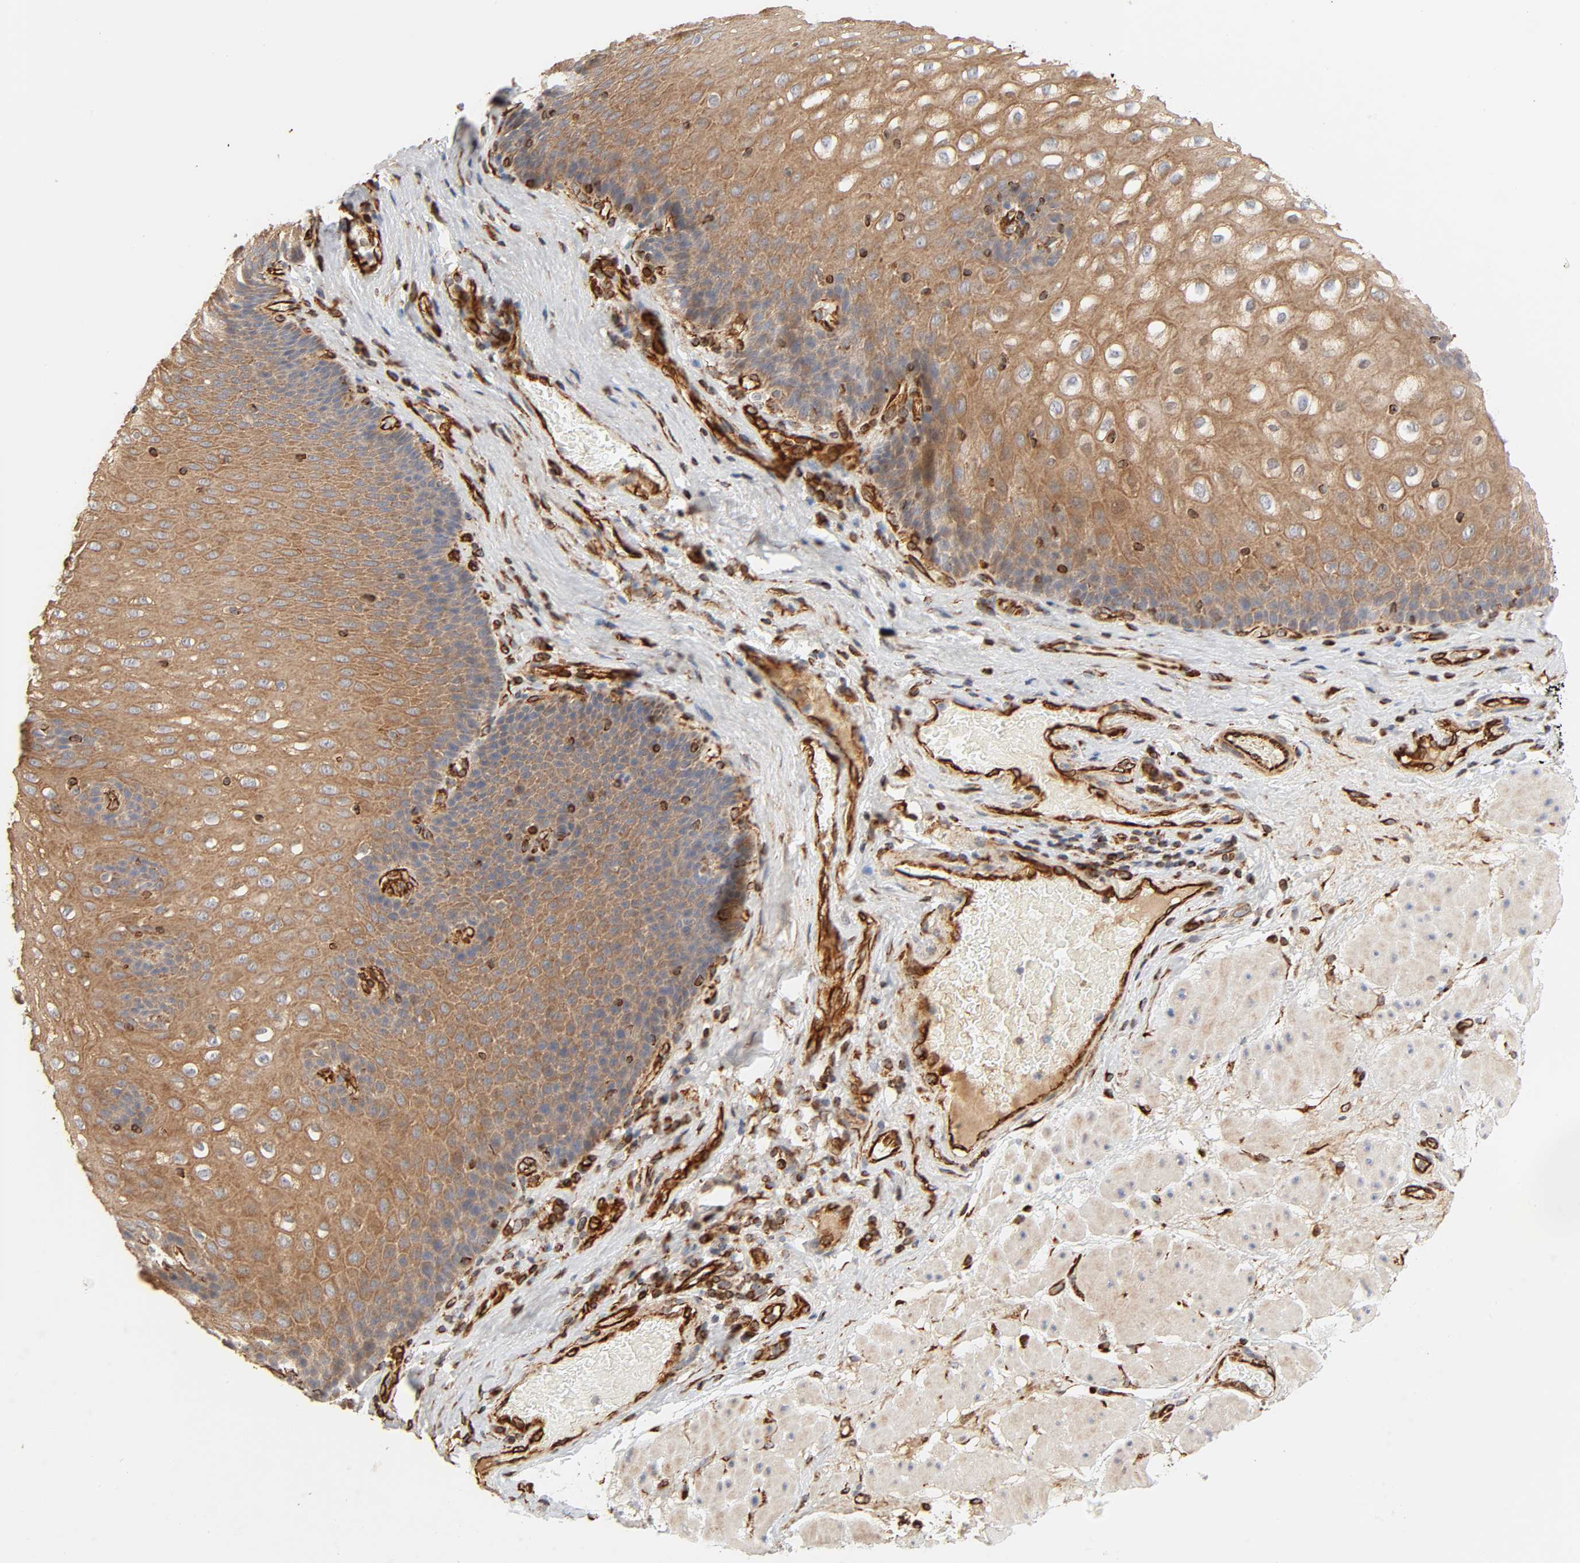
{"staining": {"intensity": "moderate", "quantity": ">75%", "location": "cytoplasmic/membranous"}, "tissue": "esophagus", "cell_type": "Squamous epithelial cells", "image_type": "normal", "snomed": [{"axis": "morphology", "description": "Normal tissue, NOS"}, {"axis": "topography", "description": "Esophagus"}], "caption": "High-magnification brightfield microscopy of benign esophagus stained with DAB (brown) and counterstained with hematoxylin (blue). squamous epithelial cells exhibit moderate cytoplasmic/membranous staining is appreciated in about>75% of cells. (DAB IHC with brightfield microscopy, high magnification).", "gene": "REEP5", "patient": {"sex": "male", "age": 48}}